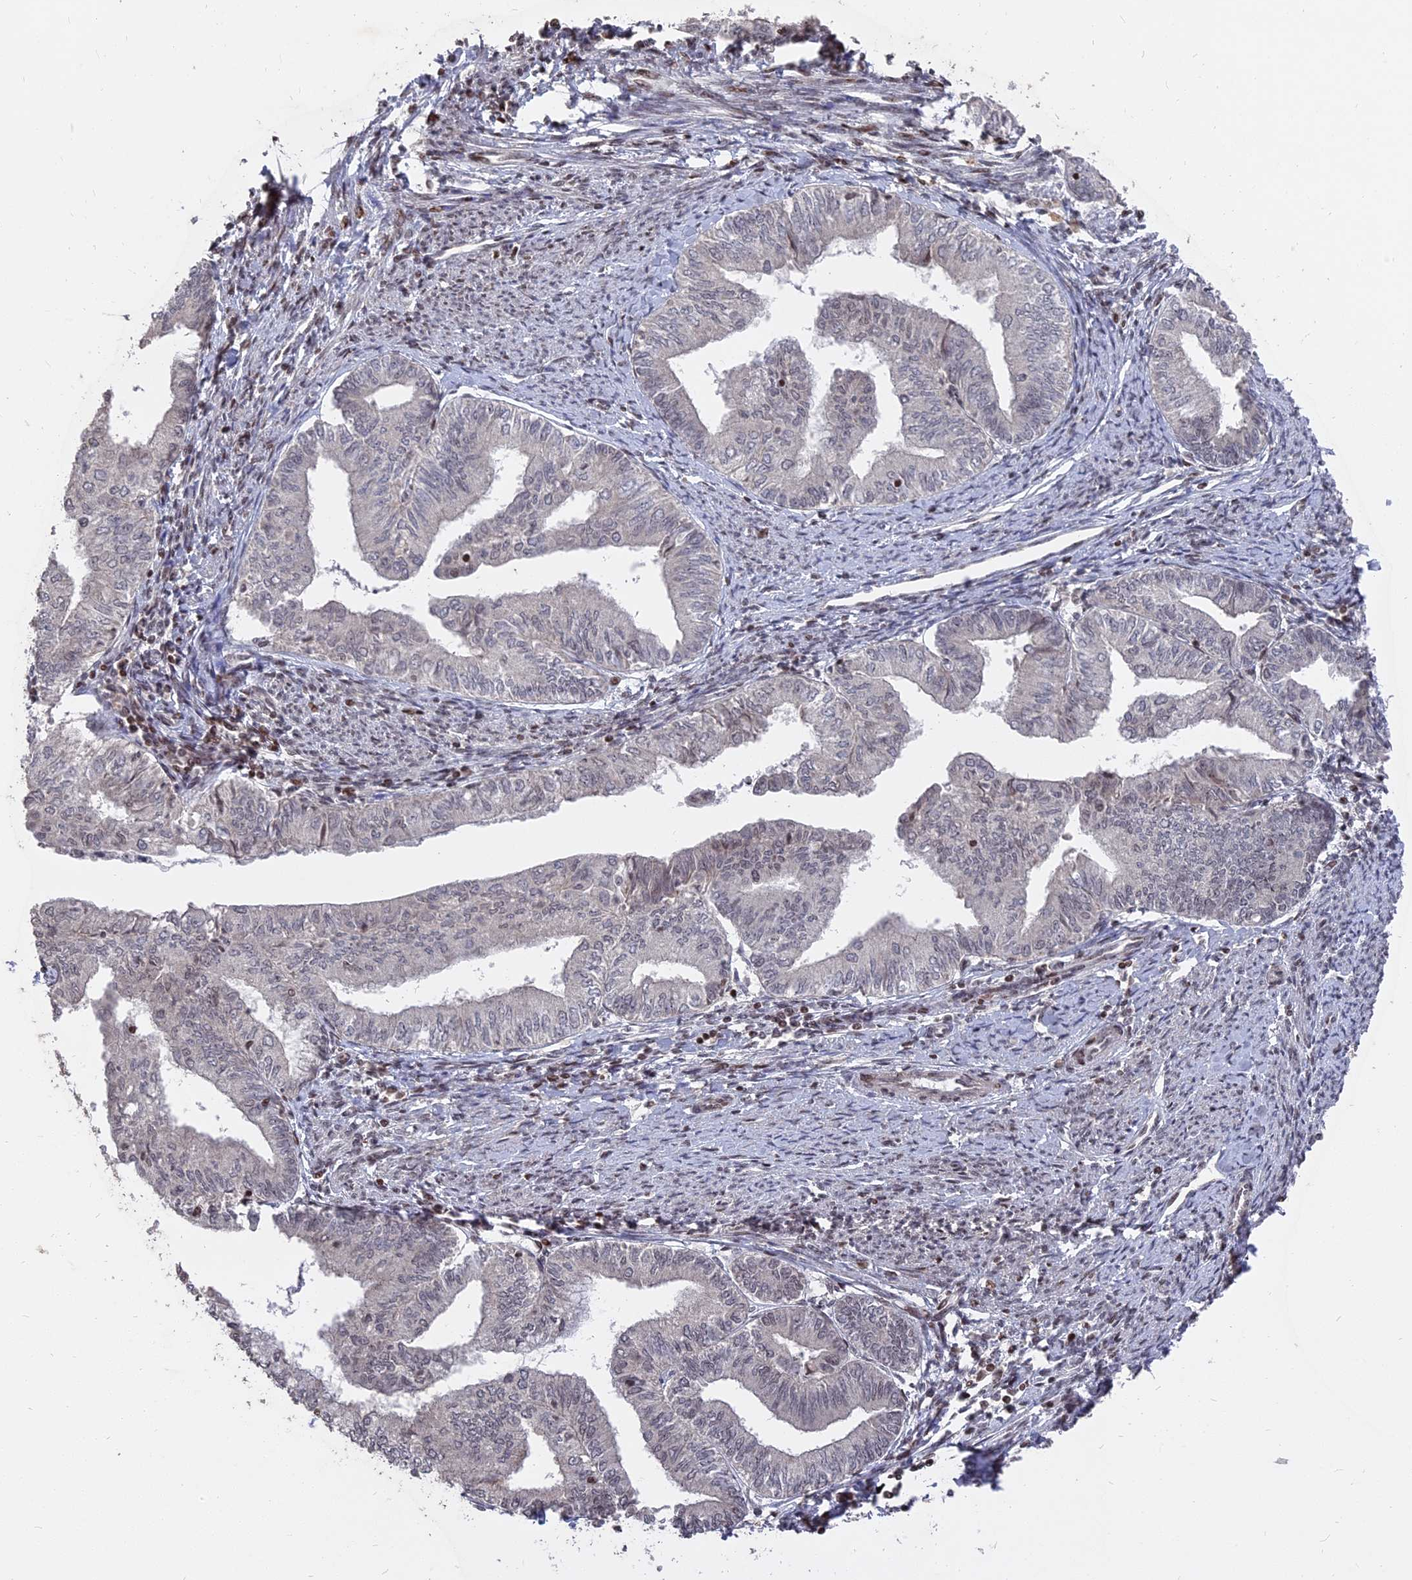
{"staining": {"intensity": "negative", "quantity": "none", "location": "none"}, "tissue": "endometrial cancer", "cell_type": "Tumor cells", "image_type": "cancer", "snomed": [{"axis": "morphology", "description": "Adenocarcinoma, NOS"}, {"axis": "topography", "description": "Endometrium"}], "caption": "The photomicrograph exhibits no staining of tumor cells in endometrial adenocarcinoma.", "gene": "NR1H3", "patient": {"sex": "female", "age": 66}}